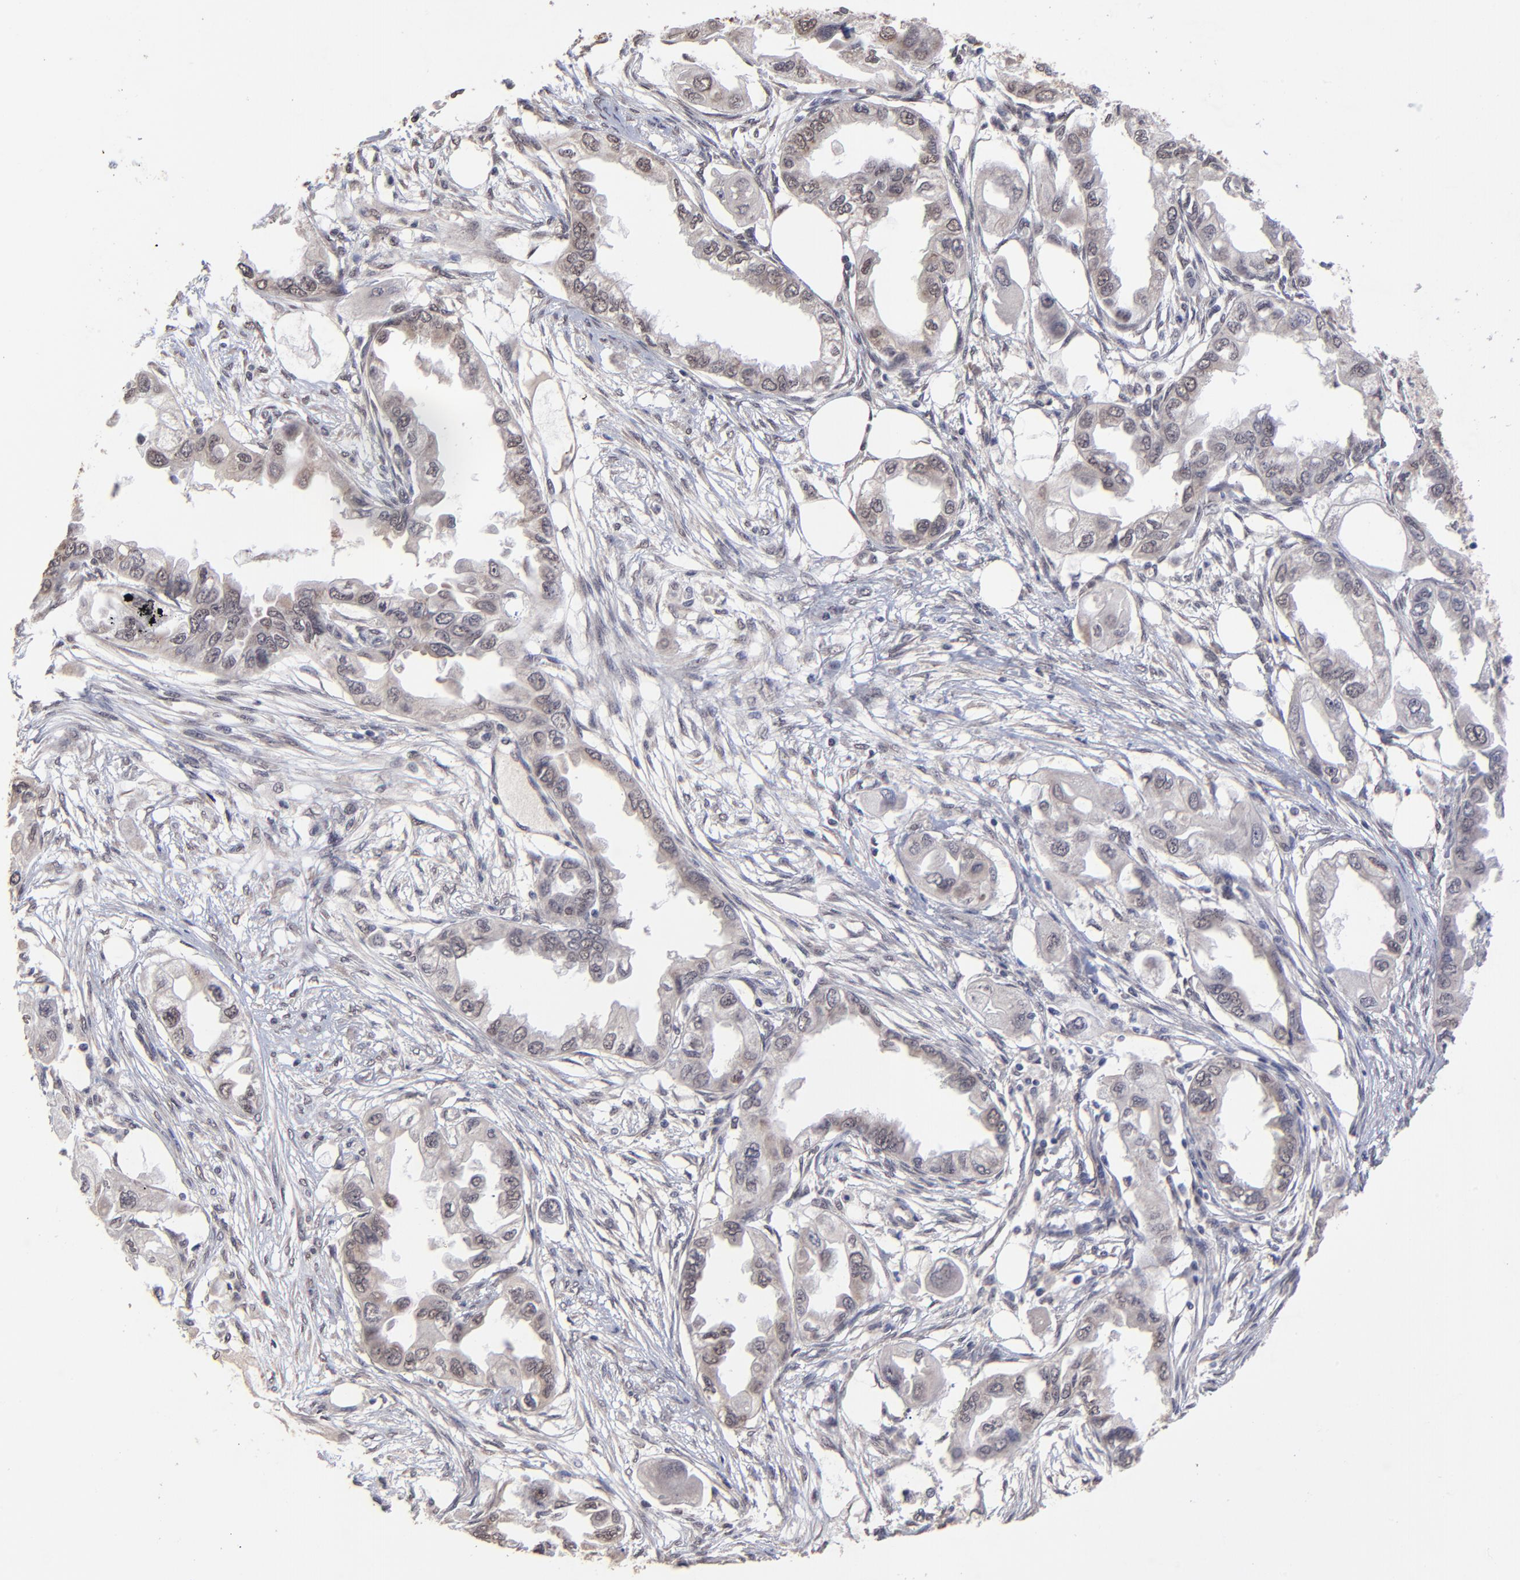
{"staining": {"intensity": "negative", "quantity": "none", "location": "none"}, "tissue": "endometrial cancer", "cell_type": "Tumor cells", "image_type": "cancer", "snomed": [{"axis": "morphology", "description": "Adenocarcinoma, NOS"}, {"axis": "topography", "description": "Endometrium"}], "caption": "A micrograph of endometrial cancer stained for a protein reveals no brown staining in tumor cells.", "gene": "CHL1", "patient": {"sex": "female", "age": 67}}